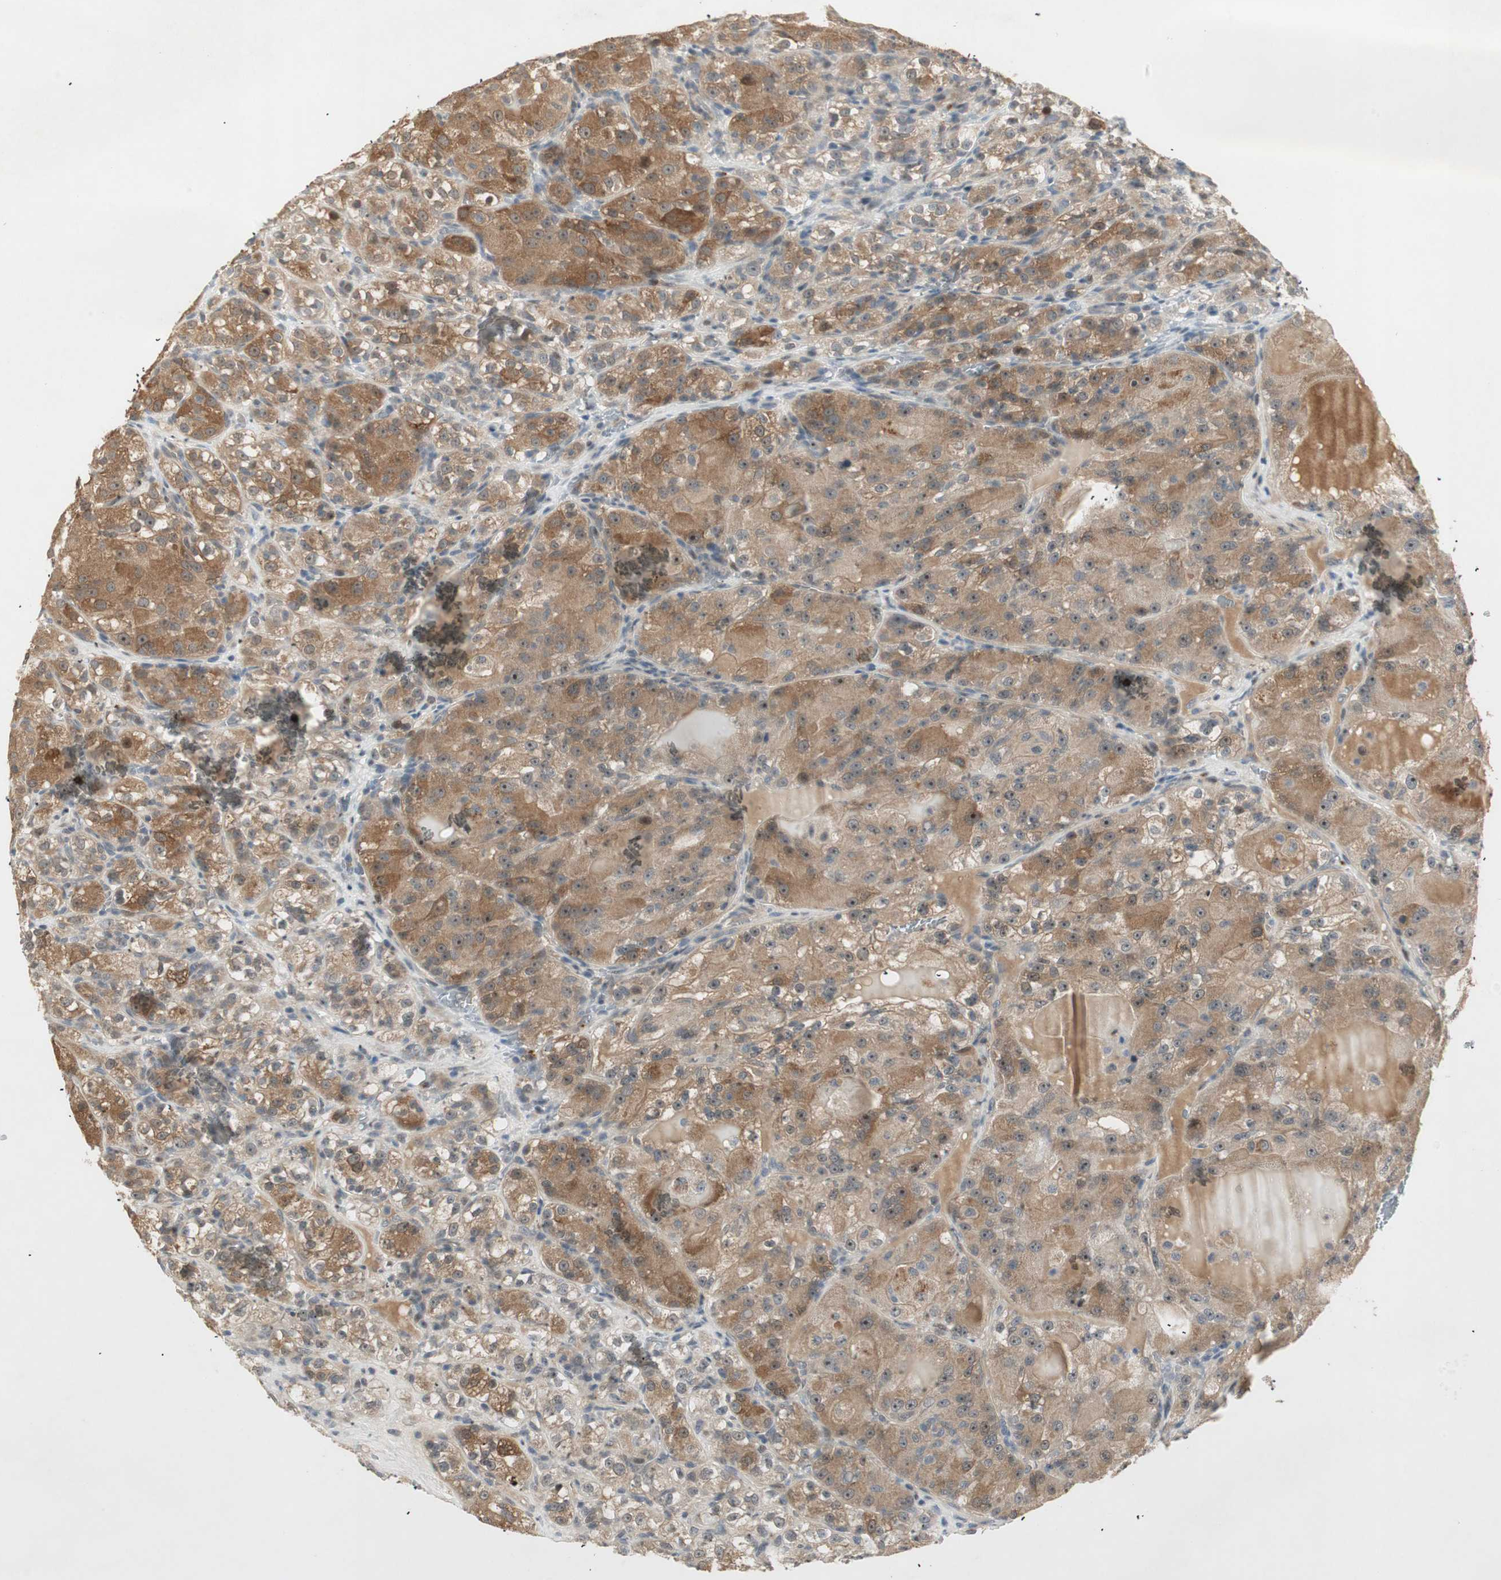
{"staining": {"intensity": "moderate", "quantity": ">75%", "location": "cytoplasmic/membranous"}, "tissue": "renal cancer", "cell_type": "Tumor cells", "image_type": "cancer", "snomed": [{"axis": "morphology", "description": "Normal tissue, NOS"}, {"axis": "morphology", "description": "Adenocarcinoma, NOS"}, {"axis": "topography", "description": "Kidney"}], "caption": "Adenocarcinoma (renal) was stained to show a protein in brown. There is medium levels of moderate cytoplasmic/membranous positivity in approximately >75% of tumor cells.", "gene": "ACSL5", "patient": {"sex": "male", "age": 61}}